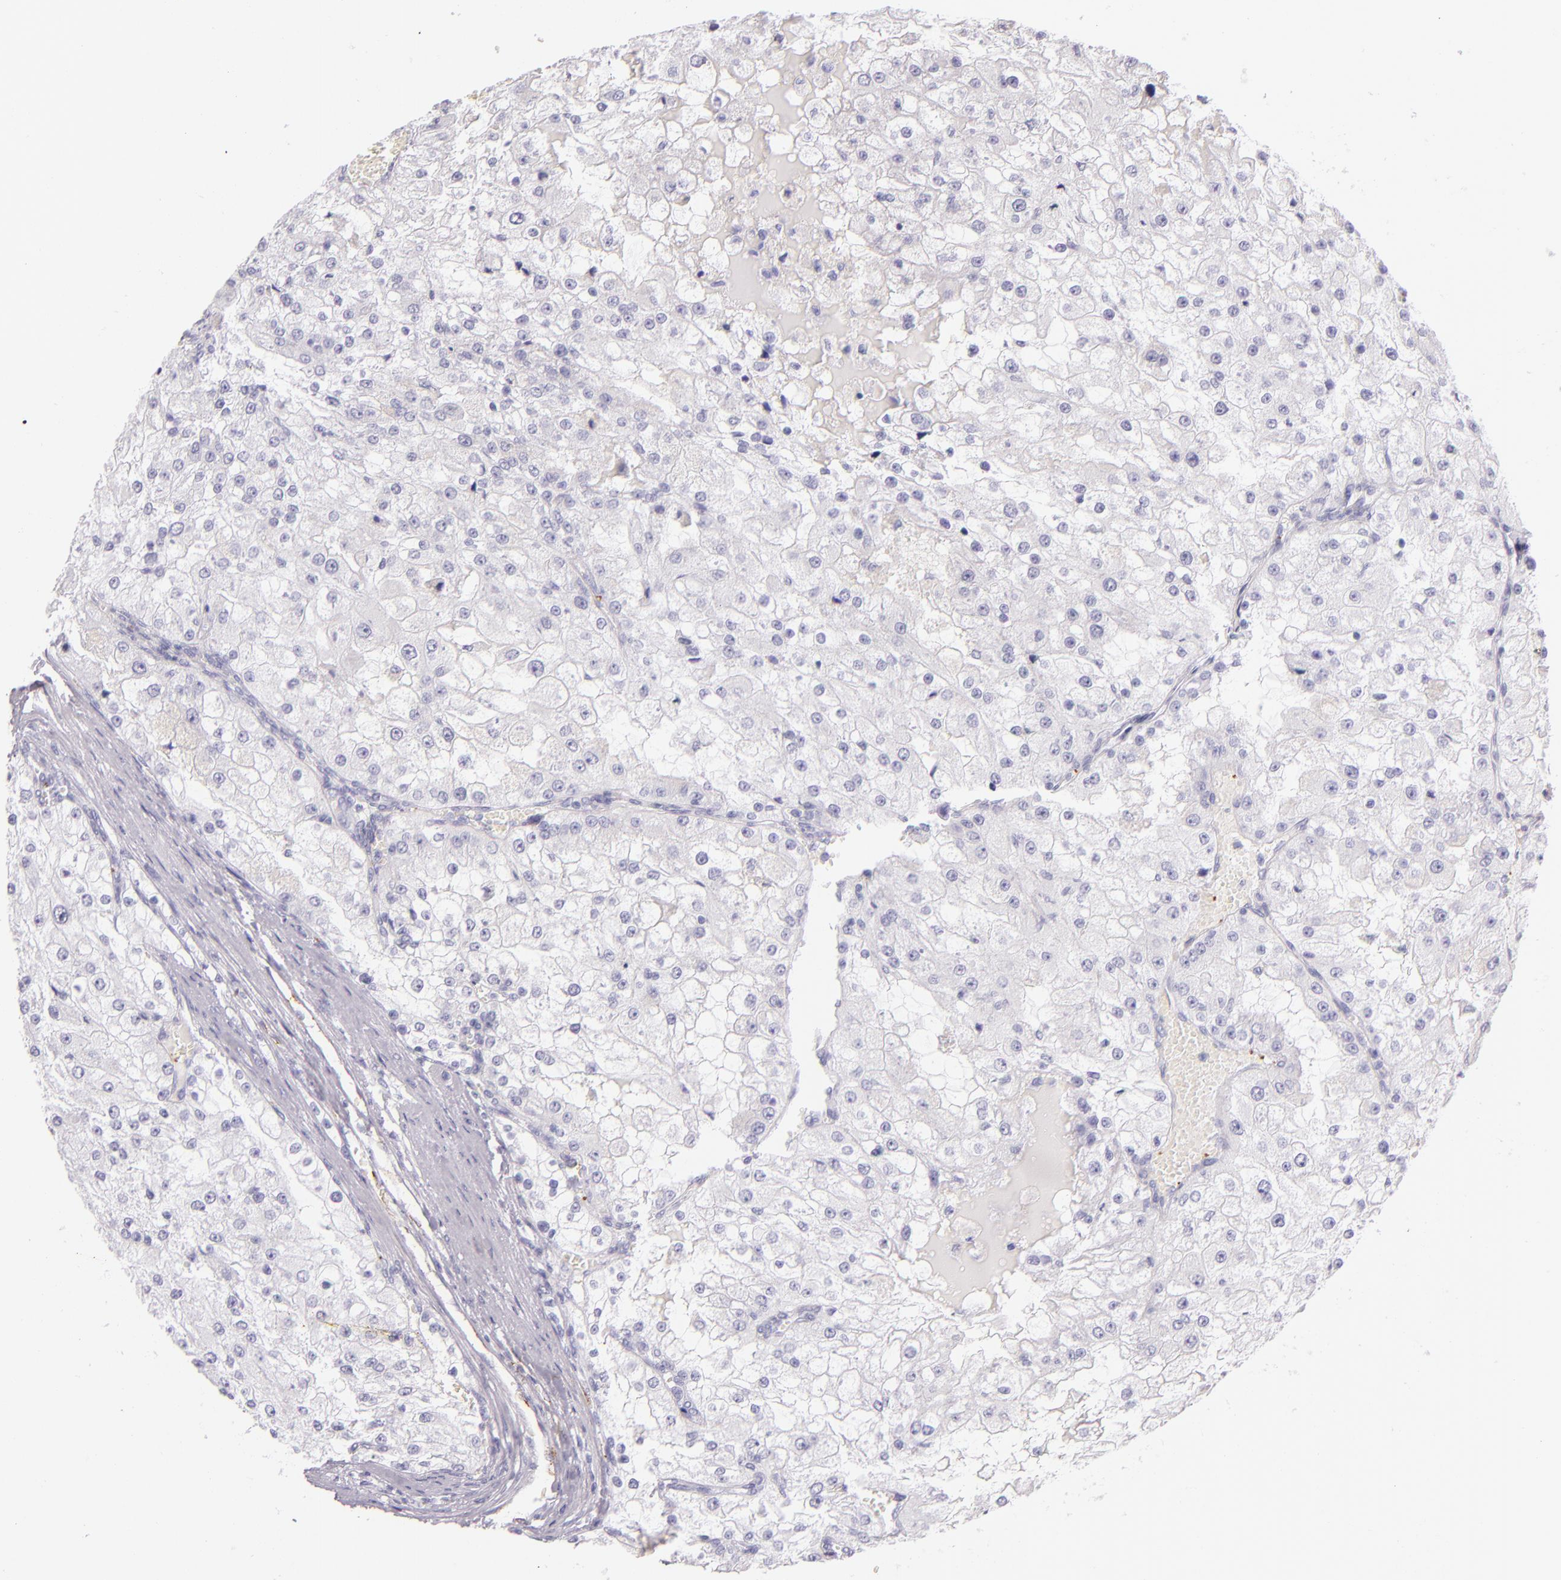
{"staining": {"intensity": "negative", "quantity": "none", "location": "none"}, "tissue": "renal cancer", "cell_type": "Tumor cells", "image_type": "cancer", "snomed": [{"axis": "morphology", "description": "Adenocarcinoma, NOS"}, {"axis": "topography", "description": "Kidney"}], "caption": "There is no significant staining in tumor cells of renal cancer. (DAB (3,3'-diaminobenzidine) immunohistochemistry (IHC) visualized using brightfield microscopy, high magnification).", "gene": "SELP", "patient": {"sex": "female", "age": 74}}